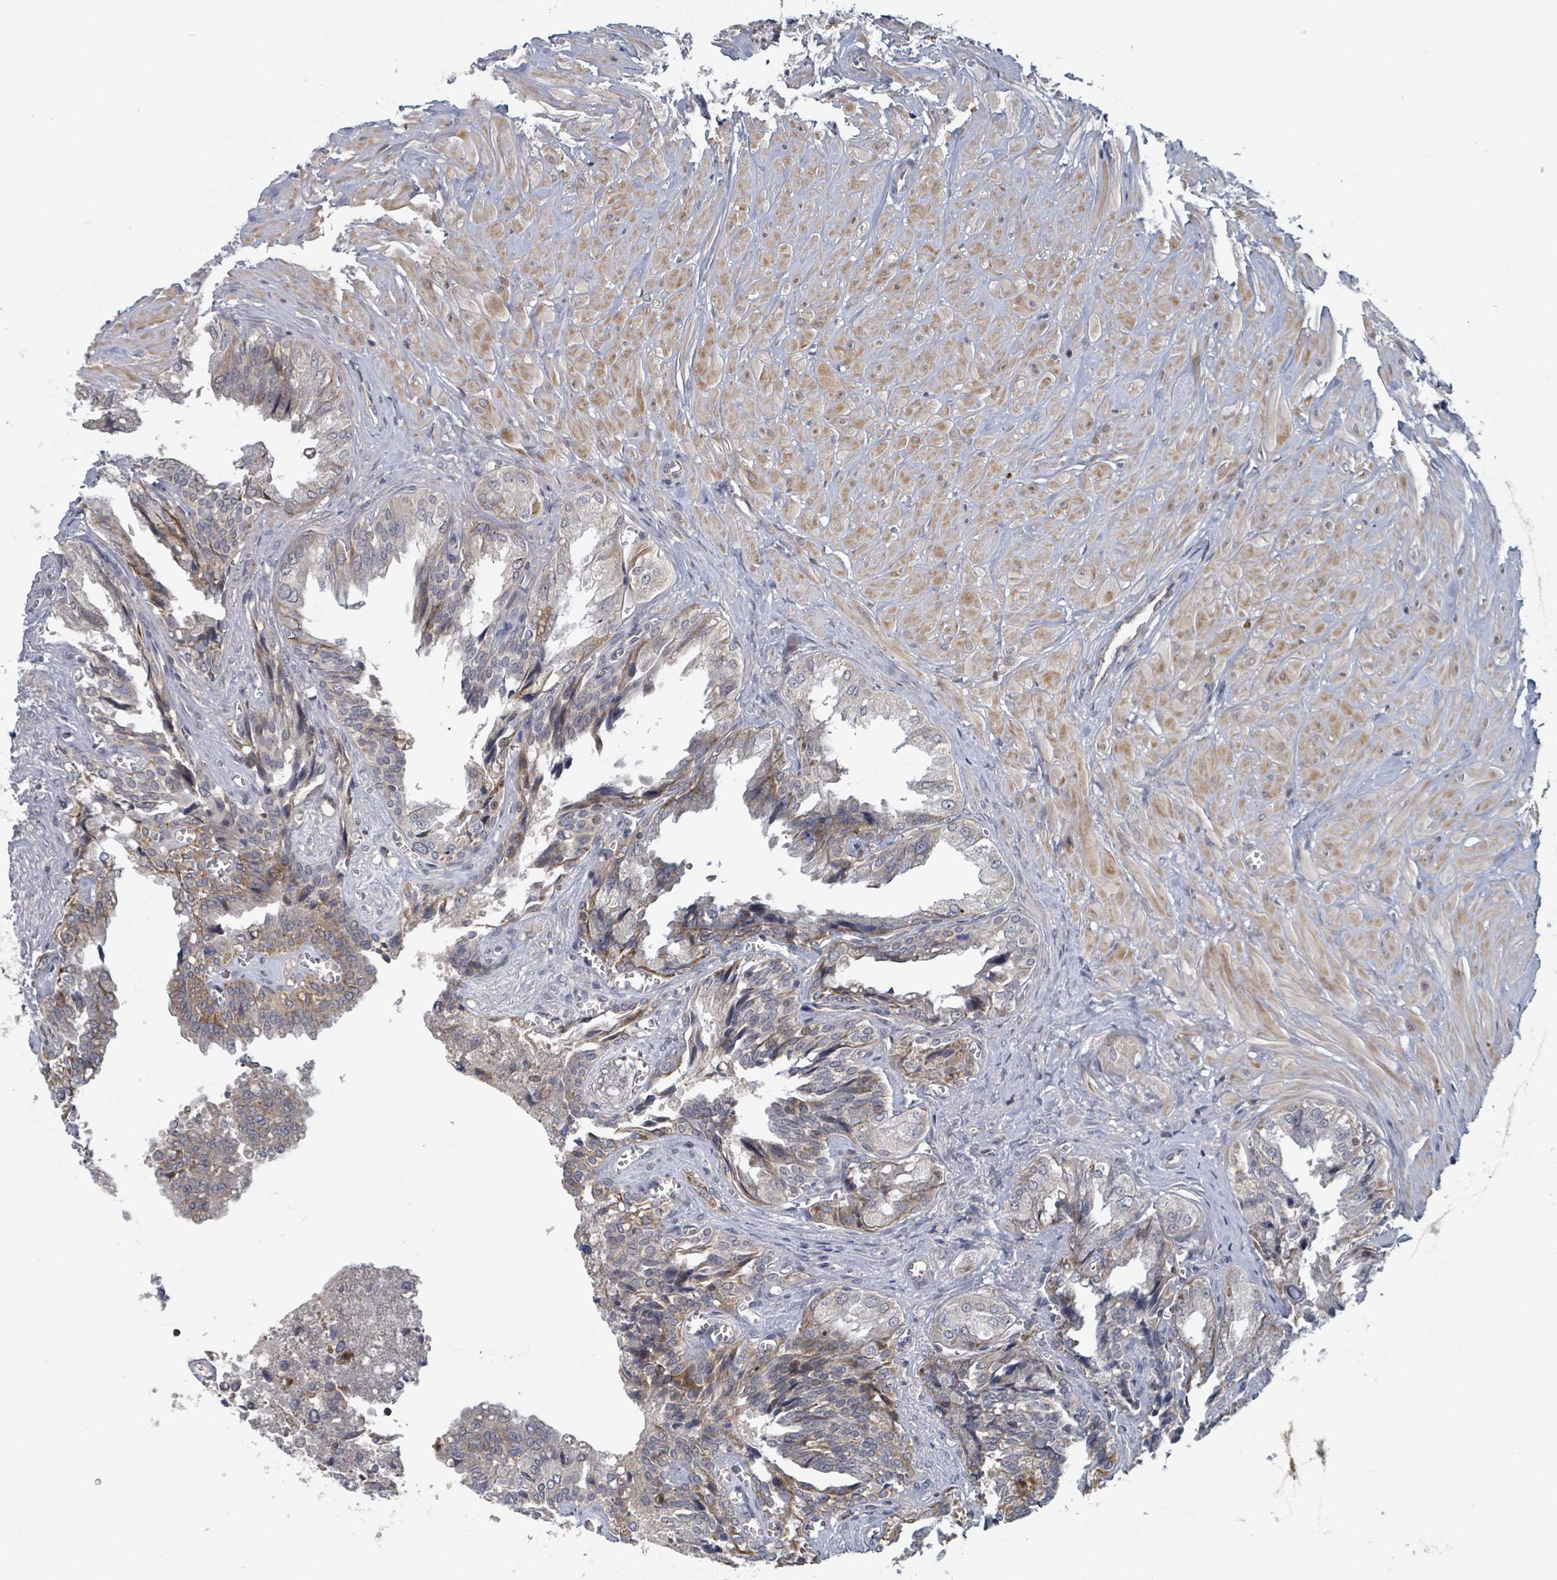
{"staining": {"intensity": "moderate", "quantity": "25%-75%", "location": "cytoplasmic/membranous"}, "tissue": "seminal vesicle", "cell_type": "Glandular cells", "image_type": "normal", "snomed": [{"axis": "morphology", "description": "Normal tissue, NOS"}, {"axis": "topography", "description": "Seminal veicle"}], "caption": "Immunohistochemical staining of unremarkable seminal vesicle demonstrates moderate cytoplasmic/membranous protein expression in about 25%-75% of glandular cells. Nuclei are stained in blue.", "gene": "HIVEP1", "patient": {"sex": "male", "age": 67}}